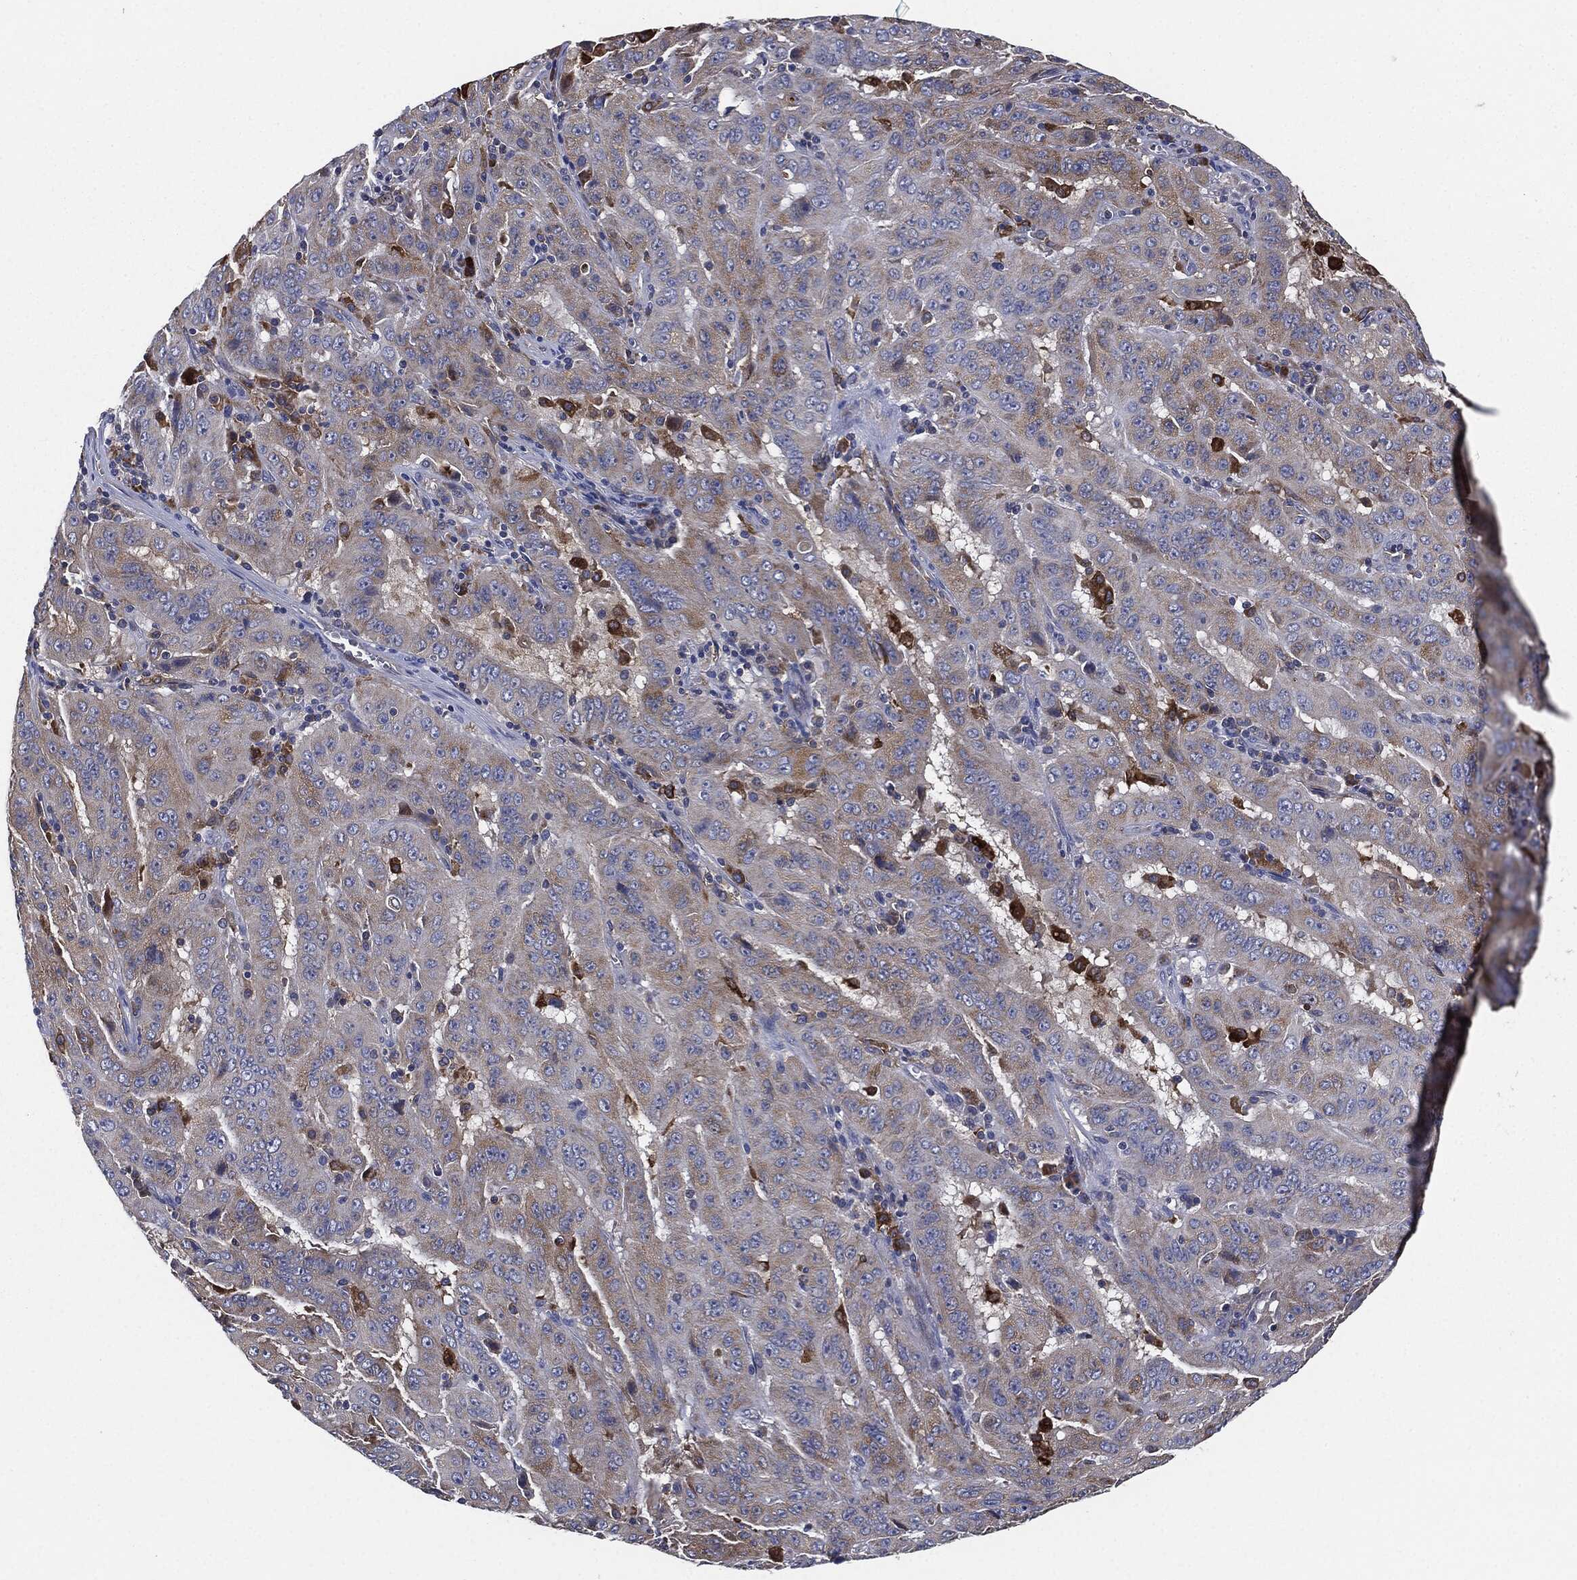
{"staining": {"intensity": "weak", "quantity": "25%-75%", "location": "cytoplasmic/membranous"}, "tissue": "pancreatic cancer", "cell_type": "Tumor cells", "image_type": "cancer", "snomed": [{"axis": "morphology", "description": "Adenocarcinoma, NOS"}, {"axis": "topography", "description": "Pancreas"}], "caption": "Tumor cells show low levels of weak cytoplasmic/membranous staining in about 25%-75% of cells in adenocarcinoma (pancreatic). The staining is performed using DAB brown chromogen to label protein expression. The nuclei are counter-stained blue using hematoxylin.", "gene": "TMEM11", "patient": {"sex": "male", "age": 63}}